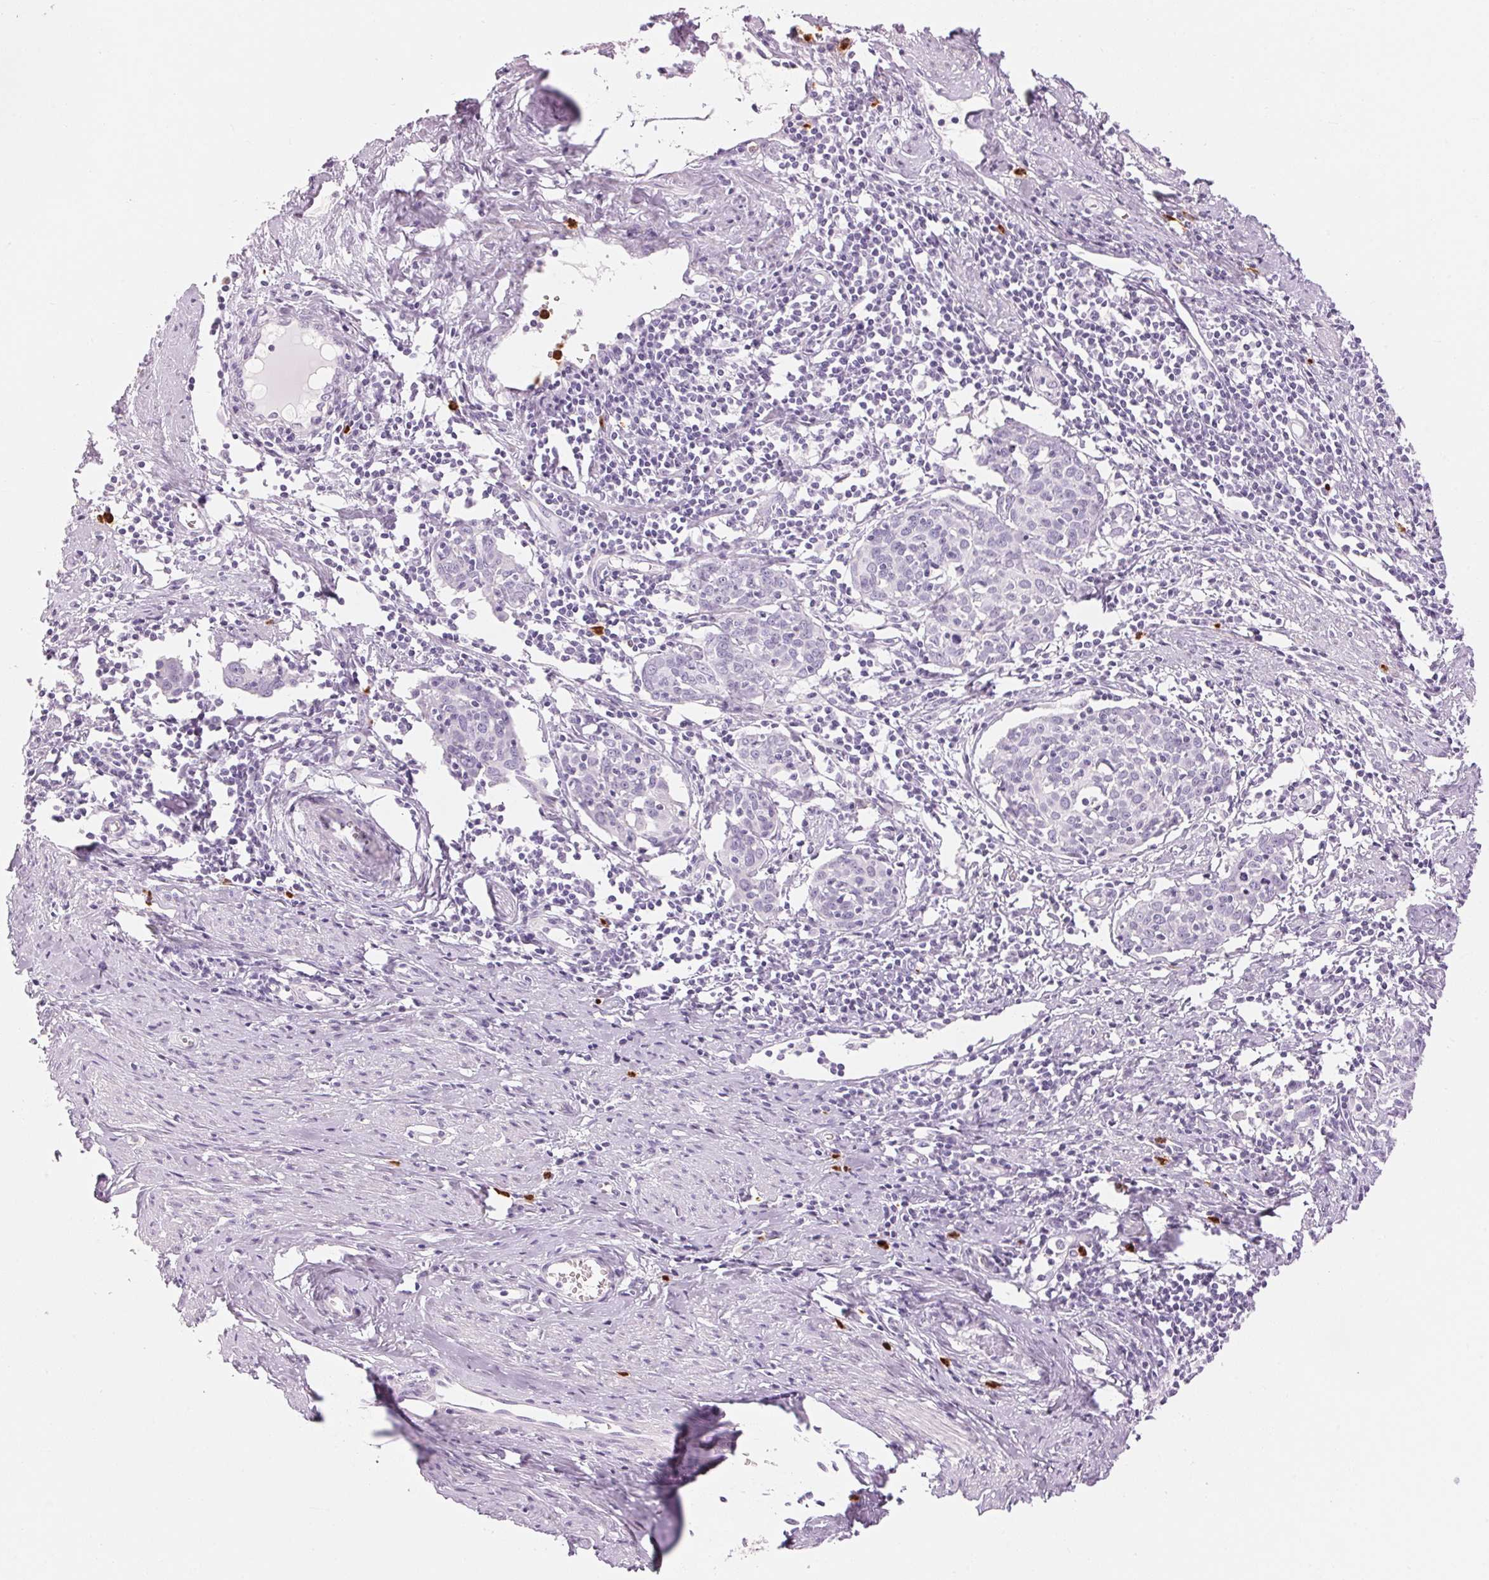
{"staining": {"intensity": "negative", "quantity": "none", "location": "none"}, "tissue": "cervical cancer", "cell_type": "Tumor cells", "image_type": "cancer", "snomed": [{"axis": "morphology", "description": "Squamous cell carcinoma, NOS"}, {"axis": "topography", "description": "Cervix"}], "caption": "Cervical cancer was stained to show a protein in brown. There is no significant positivity in tumor cells. Brightfield microscopy of immunohistochemistry (IHC) stained with DAB (brown) and hematoxylin (blue), captured at high magnification.", "gene": "KLK7", "patient": {"sex": "female", "age": 62}}